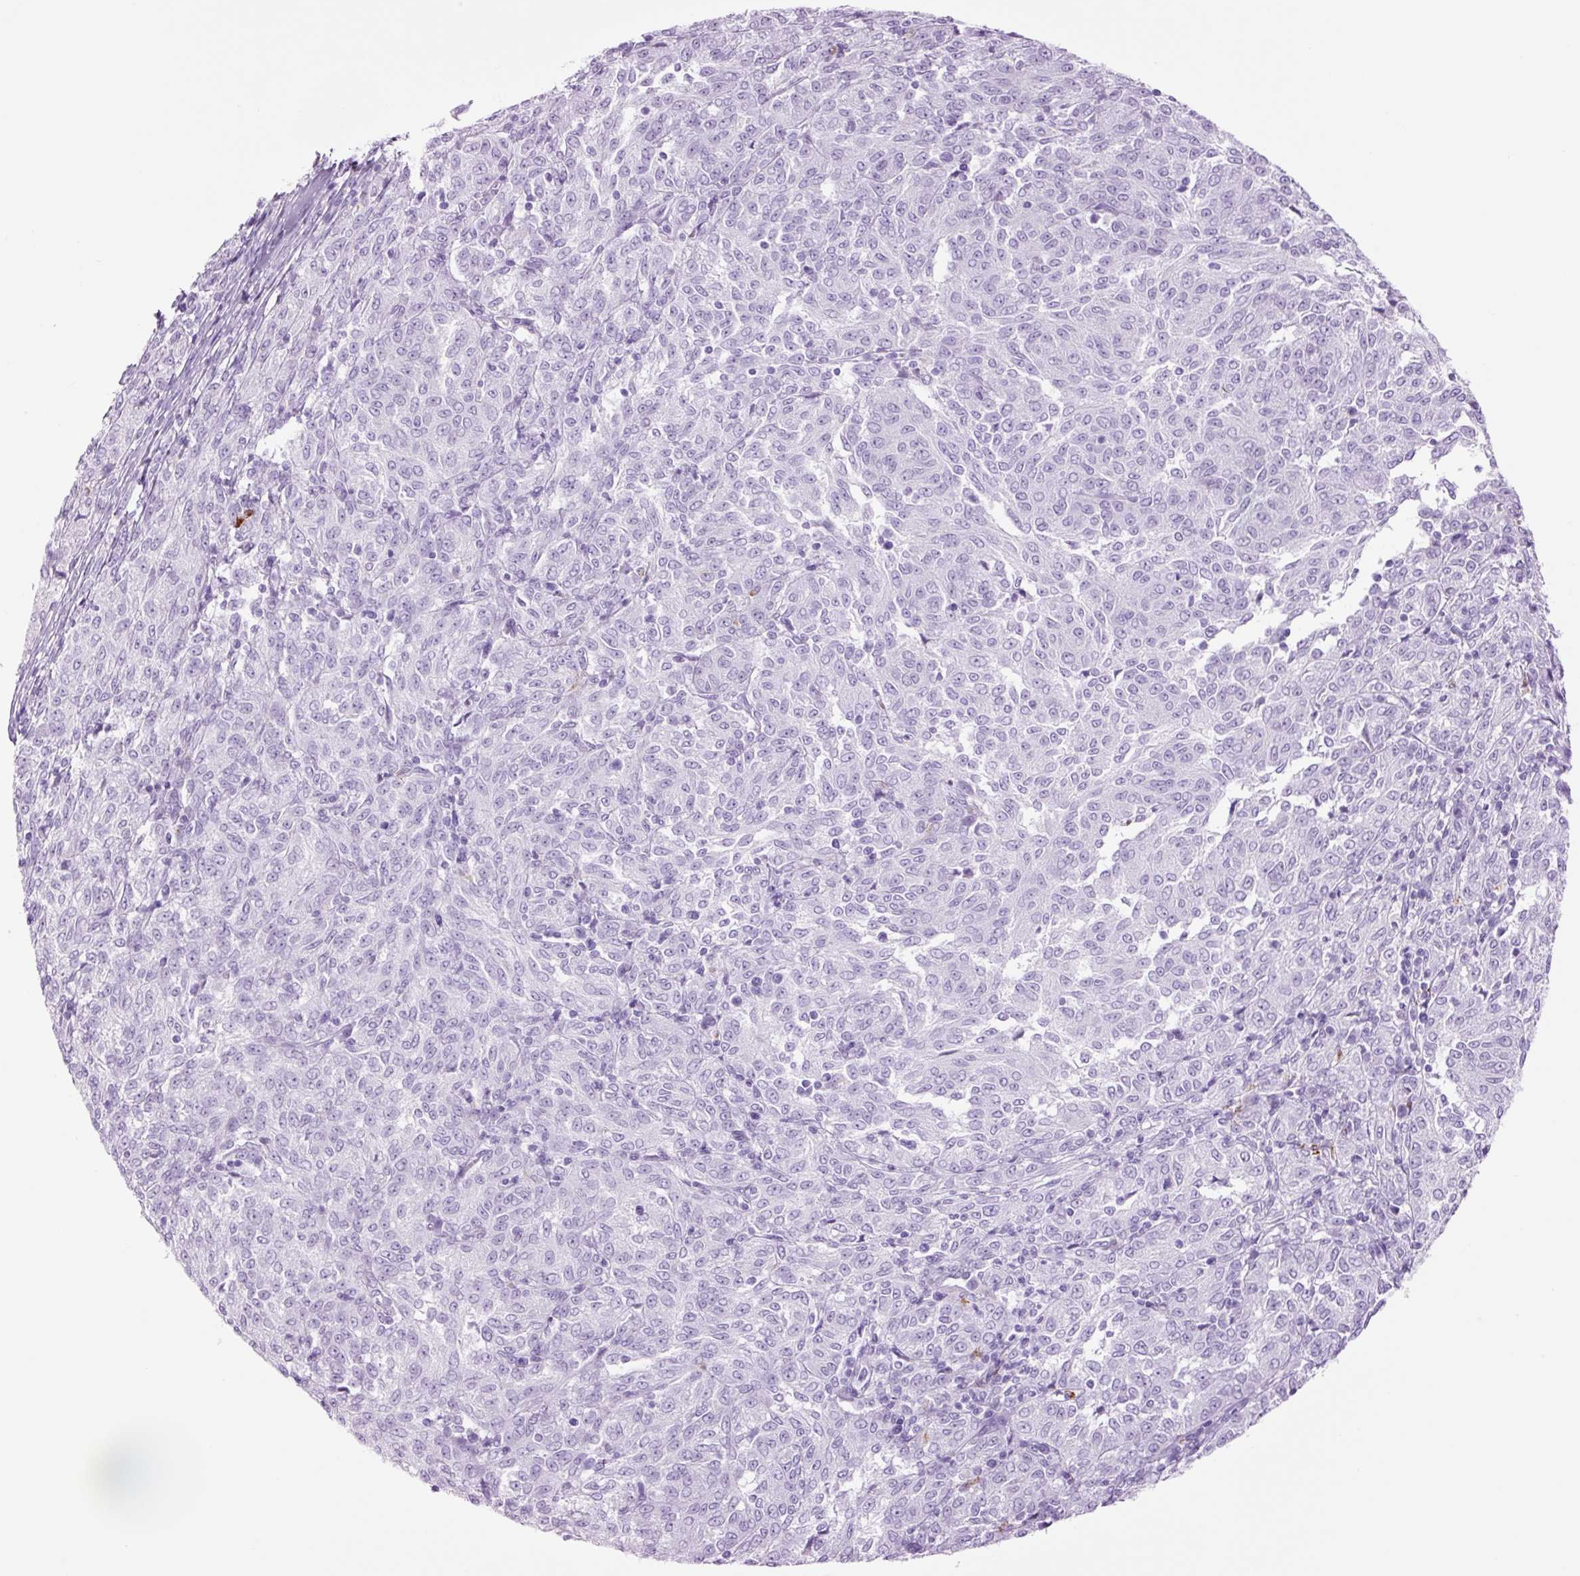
{"staining": {"intensity": "negative", "quantity": "none", "location": "none"}, "tissue": "melanoma", "cell_type": "Tumor cells", "image_type": "cancer", "snomed": [{"axis": "morphology", "description": "Malignant melanoma, NOS"}, {"axis": "topography", "description": "Skin"}], "caption": "Photomicrograph shows no protein expression in tumor cells of malignant melanoma tissue.", "gene": "LYZ", "patient": {"sex": "female", "age": 72}}